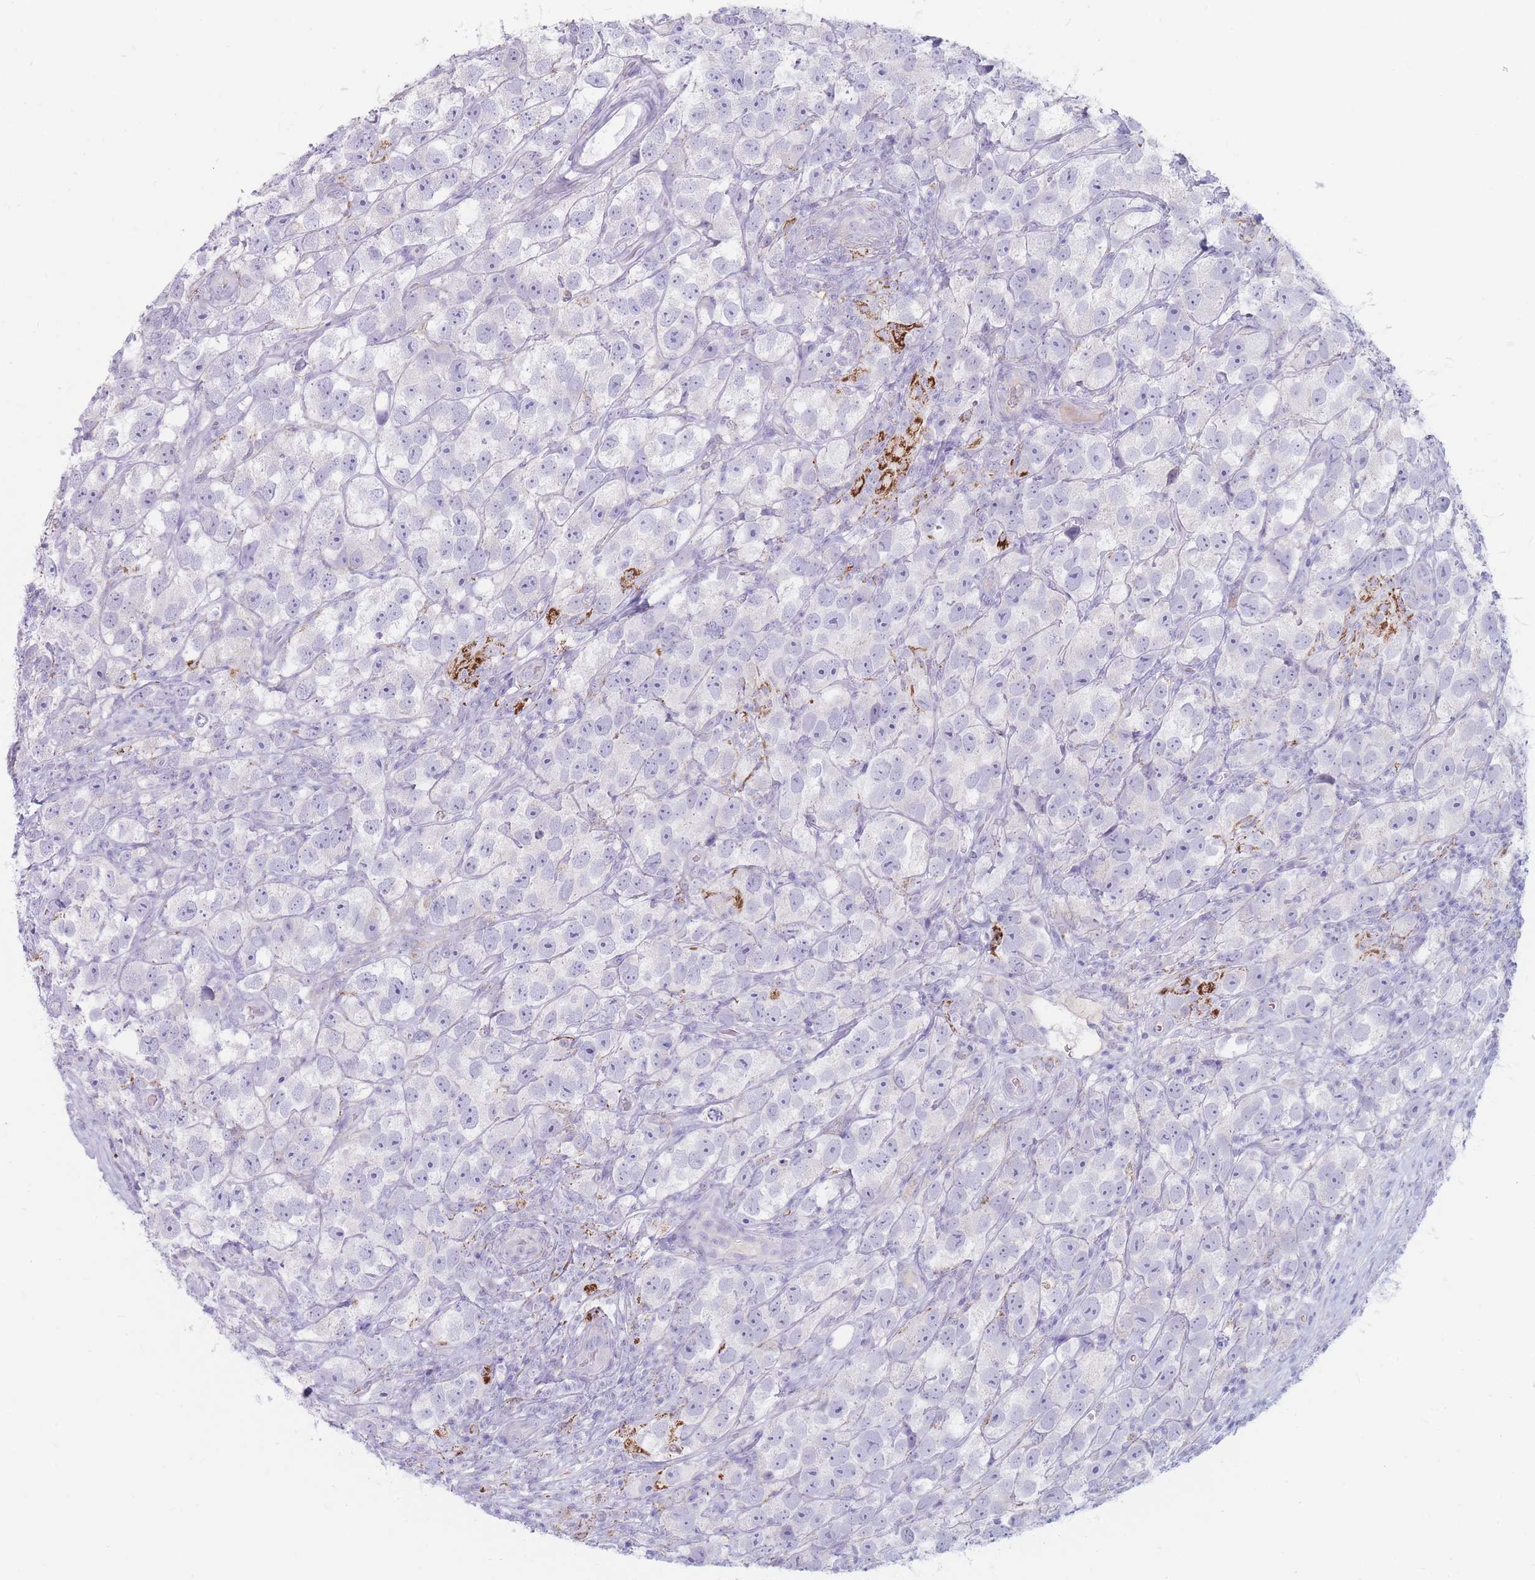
{"staining": {"intensity": "negative", "quantity": "none", "location": "none"}, "tissue": "testis cancer", "cell_type": "Tumor cells", "image_type": "cancer", "snomed": [{"axis": "morphology", "description": "Seminoma, NOS"}, {"axis": "topography", "description": "Testis"}], "caption": "Testis seminoma was stained to show a protein in brown. There is no significant positivity in tumor cells.", "gene": "GPR12", "patient": {"sex": "male", "age": 26}}